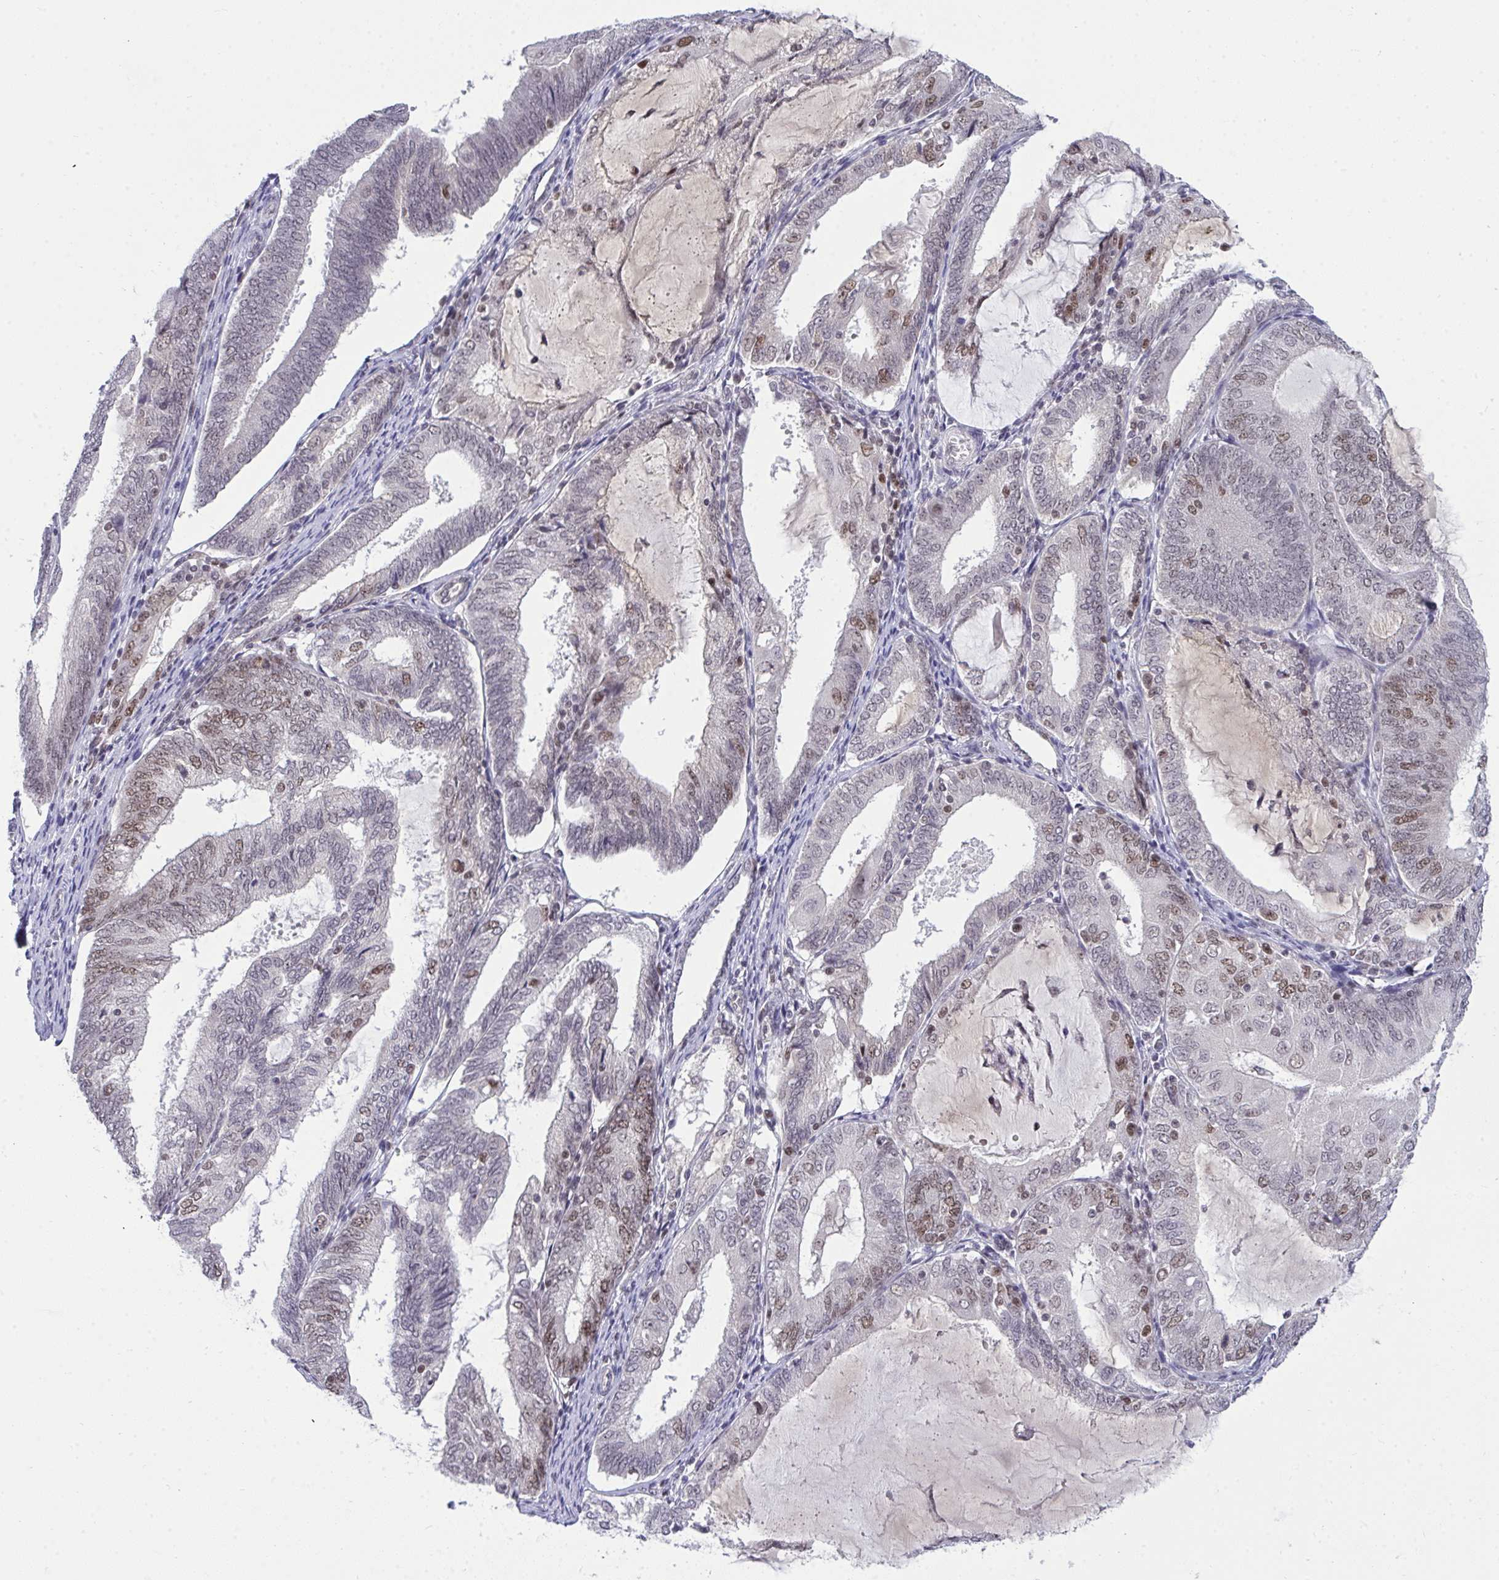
{"staining": {"intensity": "weak", "quantity": "<25%", "location": "nuclear"}, "tissue": "endometrial cancer", "cell_type": "Tumor cells", "image_type": "cancer", "snomed": [{"axis": "morphology", "description": "Adenocarcinoma, NOS"}, {"axis": "topography", "description": "Endometrium"}], "caption": "This is a histopathology image of immunohistochemistry staining of endometrial cancer (adenocarcinoma), which shows no staining in tumor cells.", "gene": "RFC4", "patient": {"sex": "female", "age": 81}}